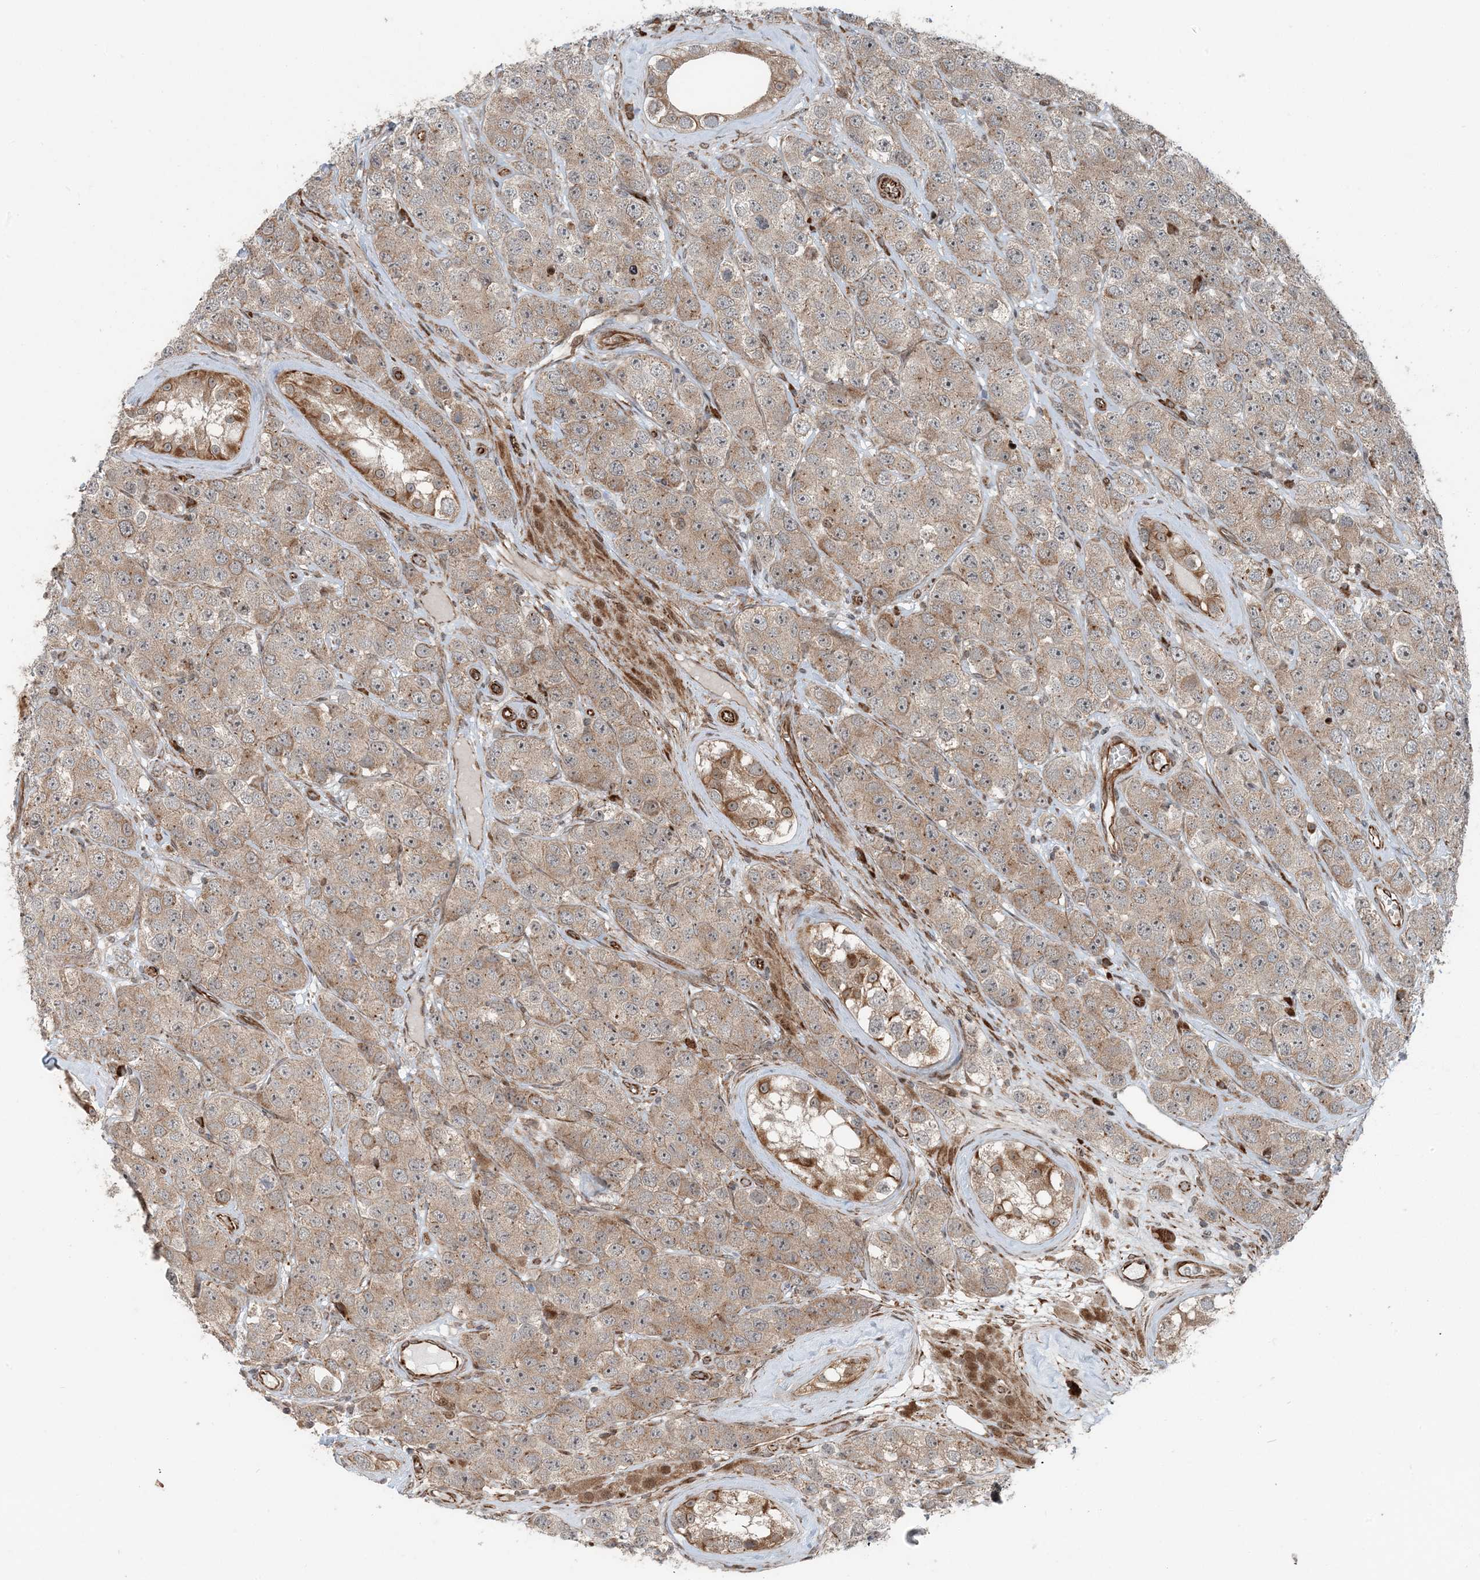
{"staining": {"intensity": "weak", "quantity": ">75%", "location": "cytoplasmic/membranous"}, "tissue": "testis cancer", "cell_type": "Tumor cells", "image_type": "cancer", "snomed": [{"axis": "morphology", "description": "Seminoma, NOS"}, {"axis": "topography", "description": "Testis"}], "caption": "Protein staining demonstrates weak cytoplasmic/membranous positivity in about >75% of tumor cells in testis cancer (seminoma).", "gene": "EDEM2", "patient": {"sex": "male", "age": 28}}